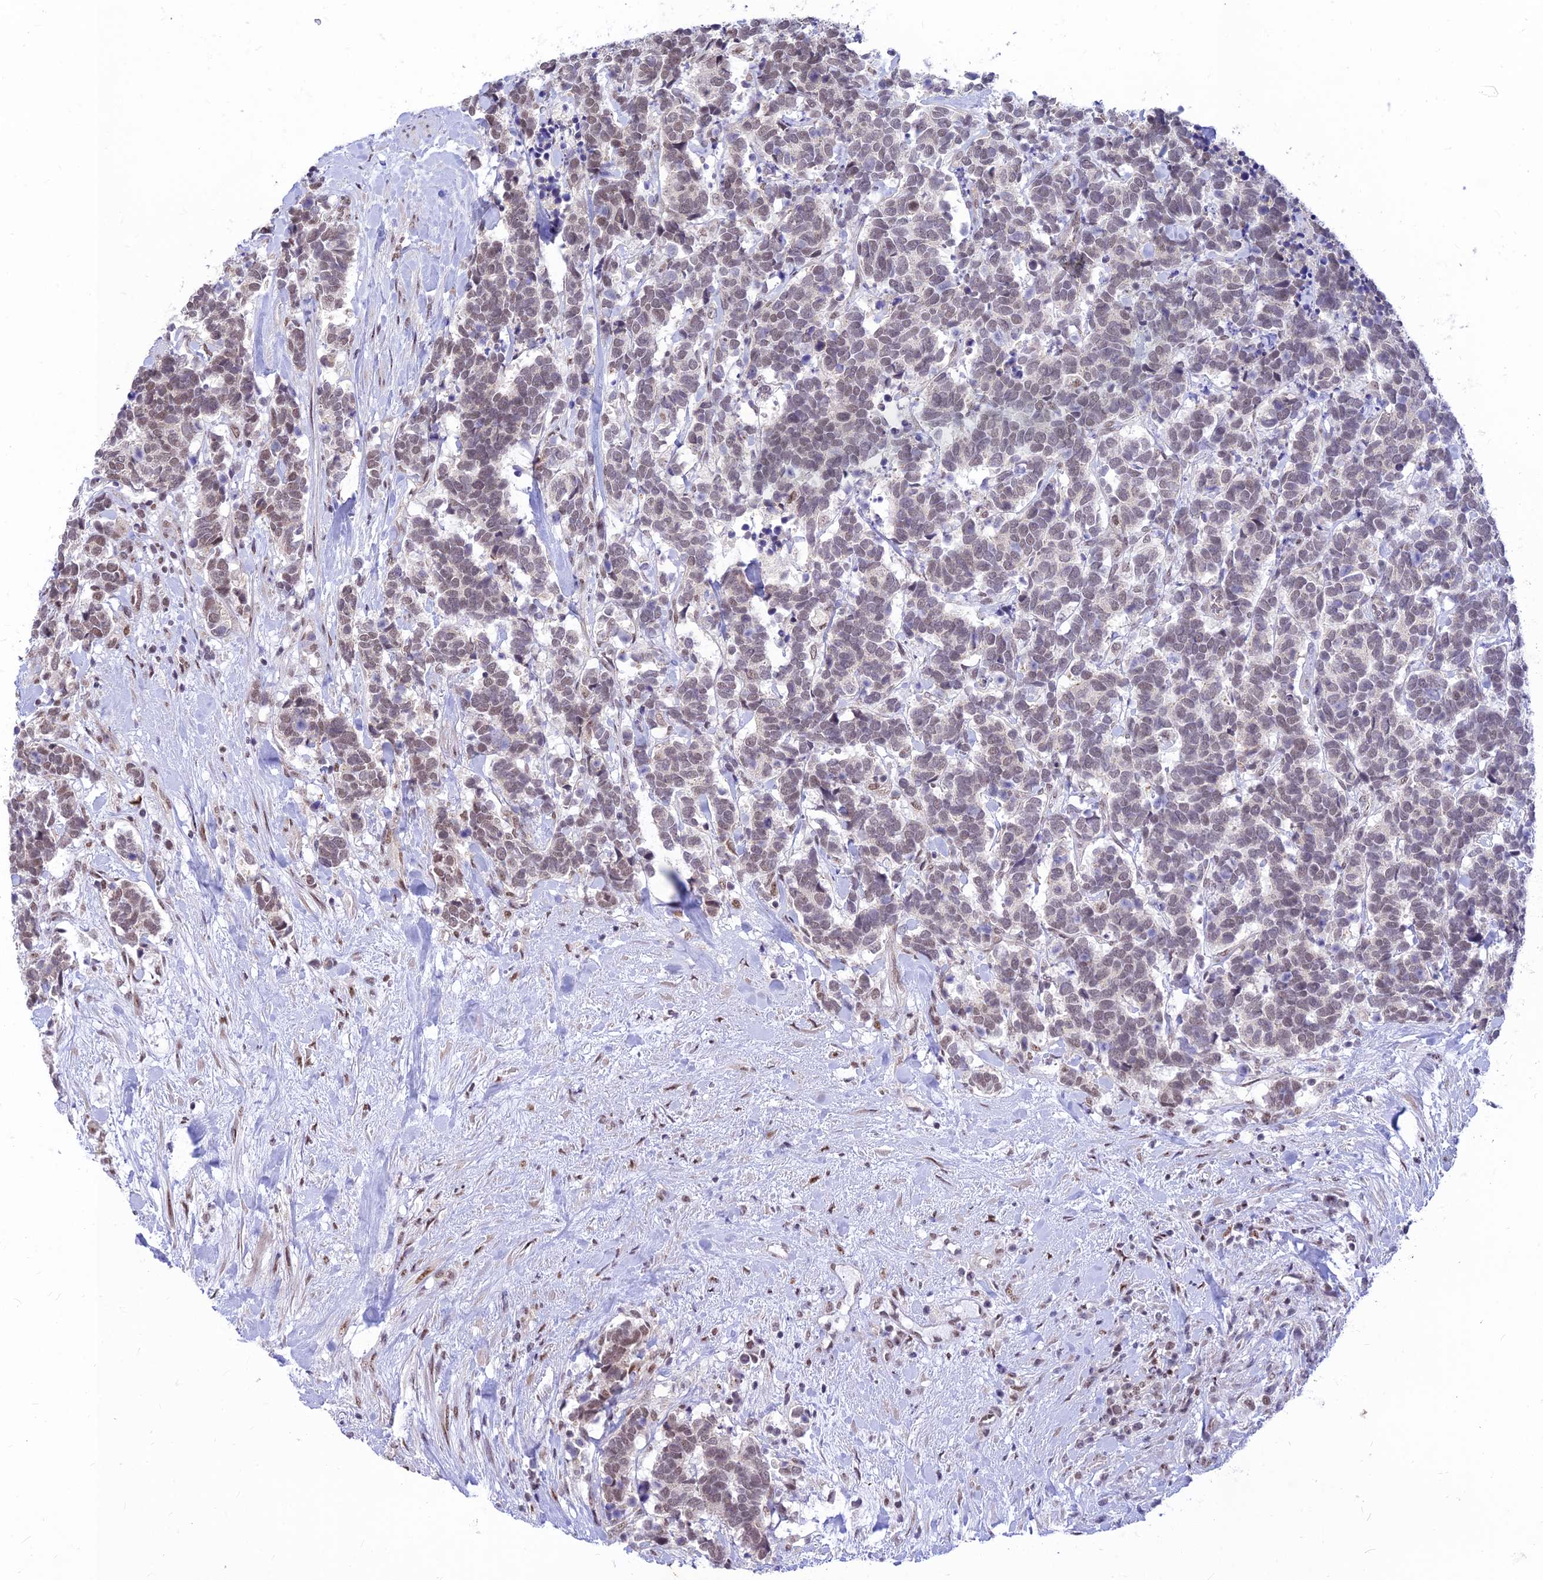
{"staining": {"intensity": "weak", "quantity": "25%-75%", "location": "cytoplasmic/membranous,nuclear"}, "tissue": "carcinoid", "cell_type": "Tumor cells", "image_type": "cancer", "snomed": [{"axis": "morphology", "description": "Carcinoma, NOS"}, {"axis": "morphology", "description": "Carcinoid, malignant, NOS"}, {"axis": "topography", "description": "Prostate"}], "caption": "This is an image of immunohistochemistry (IHC) staining of carcinoid, which shows weak staining in the cytoplasmic/membranous and nuclear of tumor cells.", "gene": "MICOS13", "patient": {"sex": "male", "age": 57}}